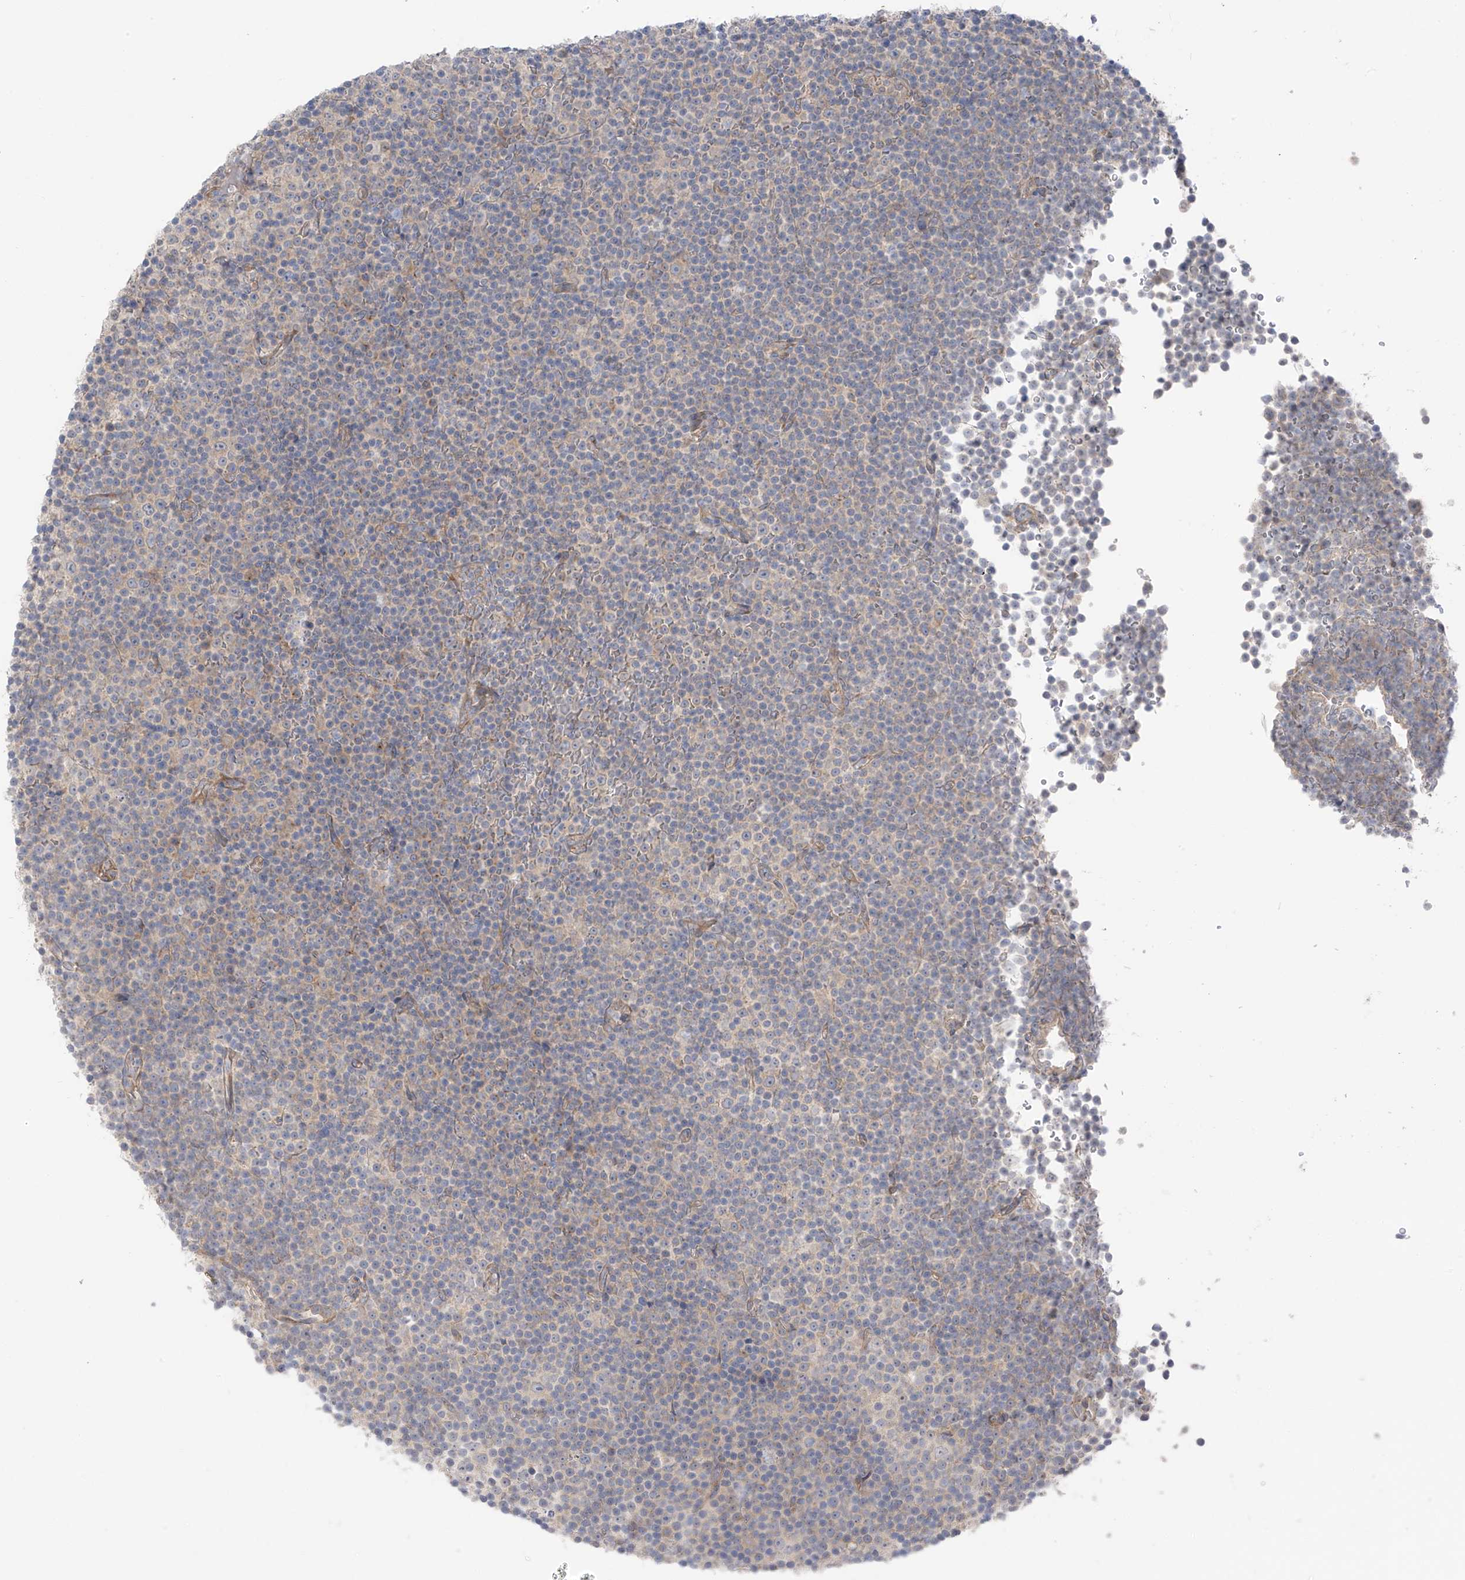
{"staining": {"intensity": "negative", "quantity": "none", "location": "none"}, "tissue": "lymphoma", "cell_type": "Tumor cells", "image_type": "cancer", "snomed": [{"axis": "morphology", "description": "Malignant lymphoma, non-Hodgkin's type, Low grade"}, {"axis": "topography", "description": "Lymph node"}], "caption": "Immunohistochemistry of human low-grade malignant lymphoma, non-Hodgkin's type shows no positivity in tumor cells.", "gene": "NALCN", "patient": {"sex": "female", "age": 67}}